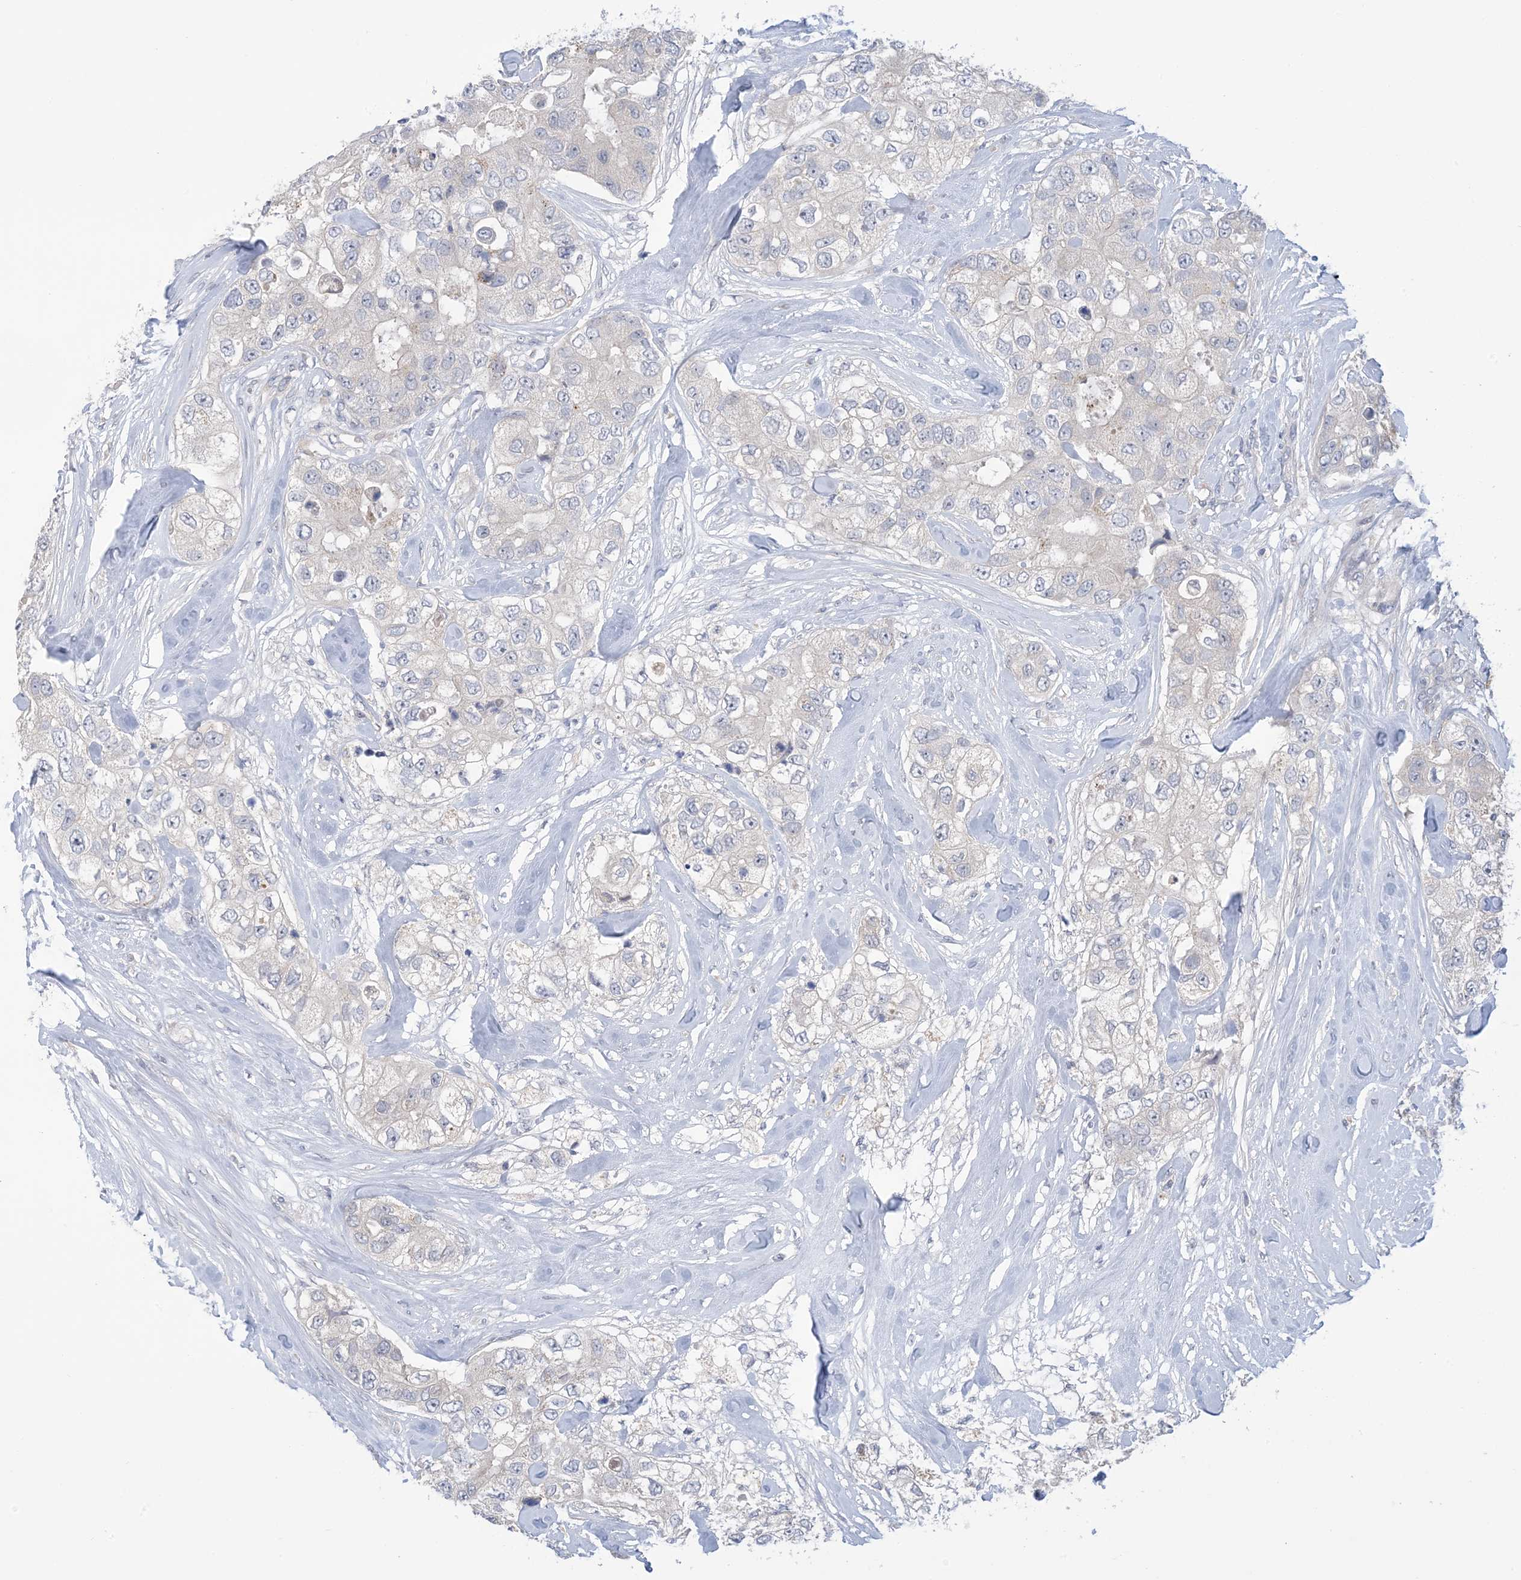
{"staining": {"intensity": "negative", "quantity": "none", "location": "none"}, "tissue": "breast cancer", "cell_type": "Tumor cells", "image_type": "cancer", "snomed": [{"axis": "morphology", "description": "Duct carcinoma"}, {"axis": "topography", "description": "Breast"}], "caption": "Photomicrograph shows no significant protein staining in tumor cells of breast cancer. (Stains: DAB (3,3'-diaminobenzidine) immunohistochemistry (IHC) with hematoxylin counter stain, Microscopy: brightfield microscopy at high magnification).", "gene": "TTYH1", "patient": {"sex": "female", "age": 62}}